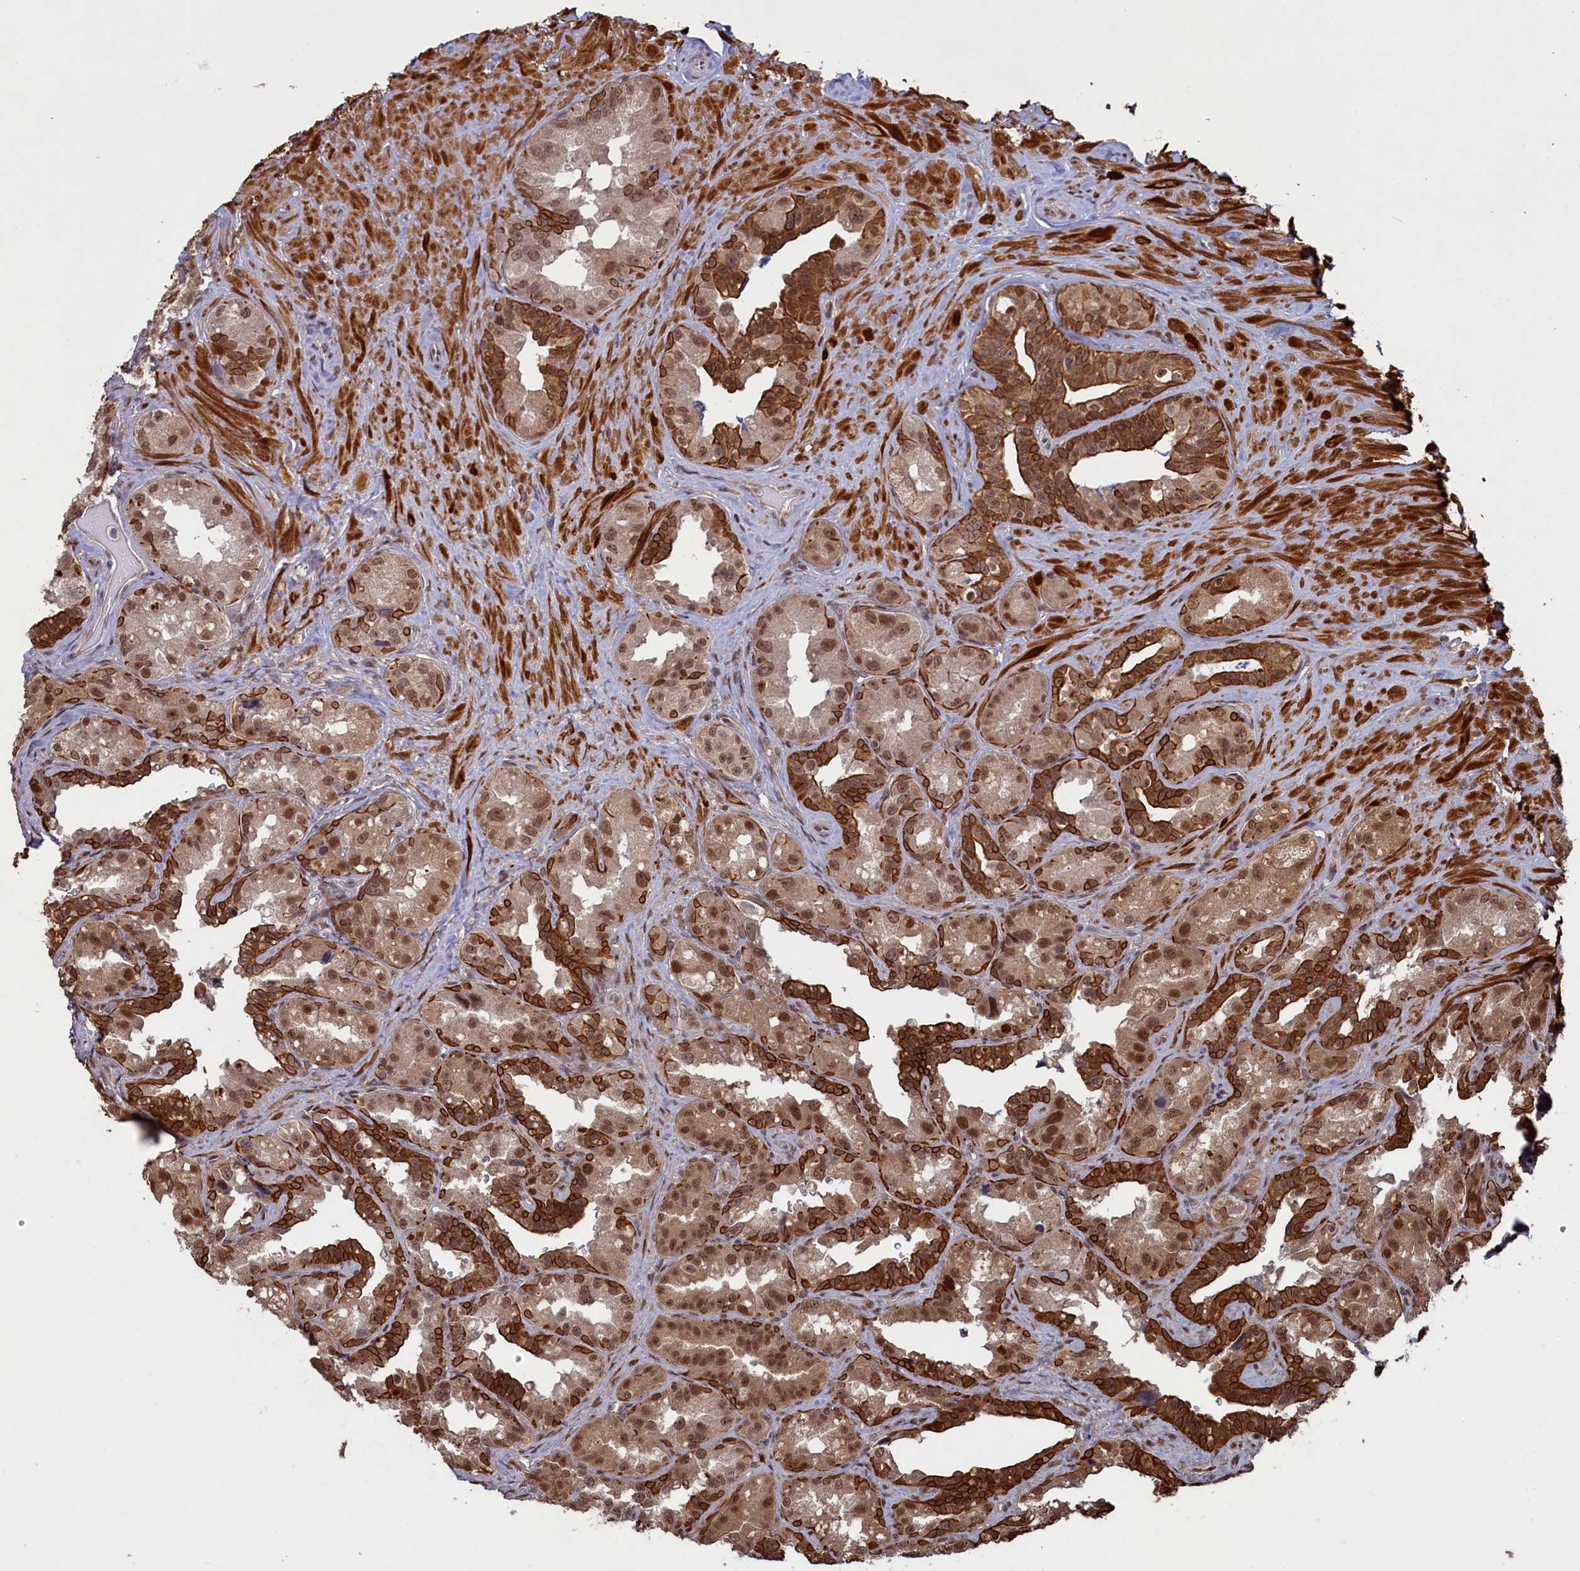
{"staining": {"intensity": "strong", "quantity": ">75%", "location": "cytoplasmic/membranous,nuclear"}, "tissue": "seminal vesicle", "cell_type": "Glandular cells", "image_type": "normal", "snomed": [{"axis": "morphology", "description": "Normal tissue, NOS"}, {"axis": "topography", "description": "Seminal veicle"}, {"axis": "topography", "description": "Peripheral nerve tissue"}], "caption": "Glandular cells exhibit high levels of strong cytoplasmic/membranous,nuclear staining in about >75% of cells in benign human seminal vesicle. Using DAB (brown) and hematoxylin (blue) stains, captured at high magnification using brightfield microscopy.", "gene": "NAE1", "patient": {"sex": "male", "age": 67}}